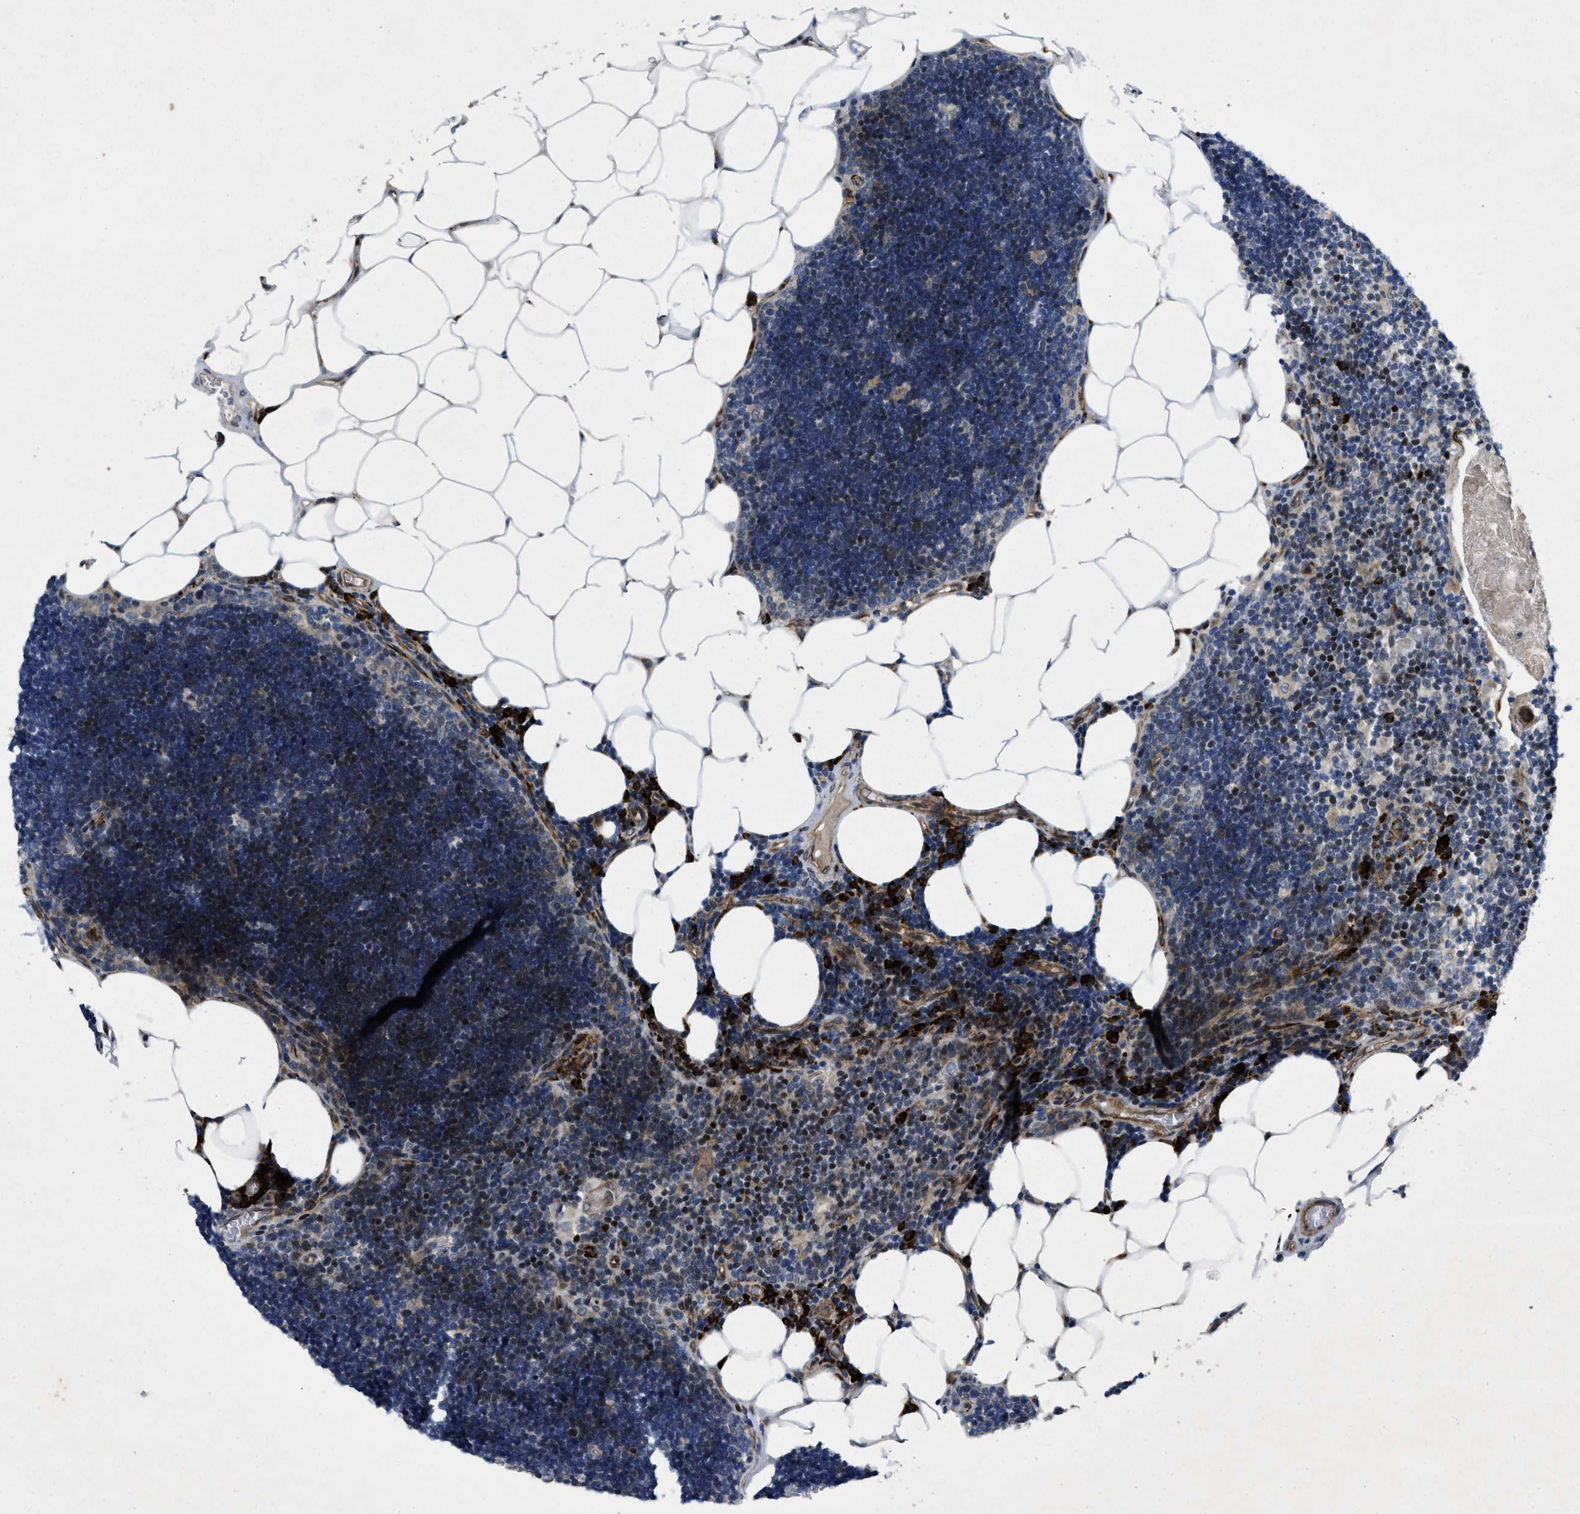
{"staining": {"intensity": "strong", "quantity": "<25%", "location": "cytoplasmic/membranous"}, "tissue": "lymph node", "cell_type": "Germinal center cells", "image_type": "normal", "snomed": [{"axis": "morphology", "description": "Normal tissue, NOS"}, {"axis": "topography", "description": "Lymph node"}], "caption": "Lymph node stained with DAB IHC shows medium levels of strong cytoplasmic/membranous staining in approximately <25% of germinal center cells.", "gene": "HSPA12B", "patient": {"sex": "male", "age": 33}}